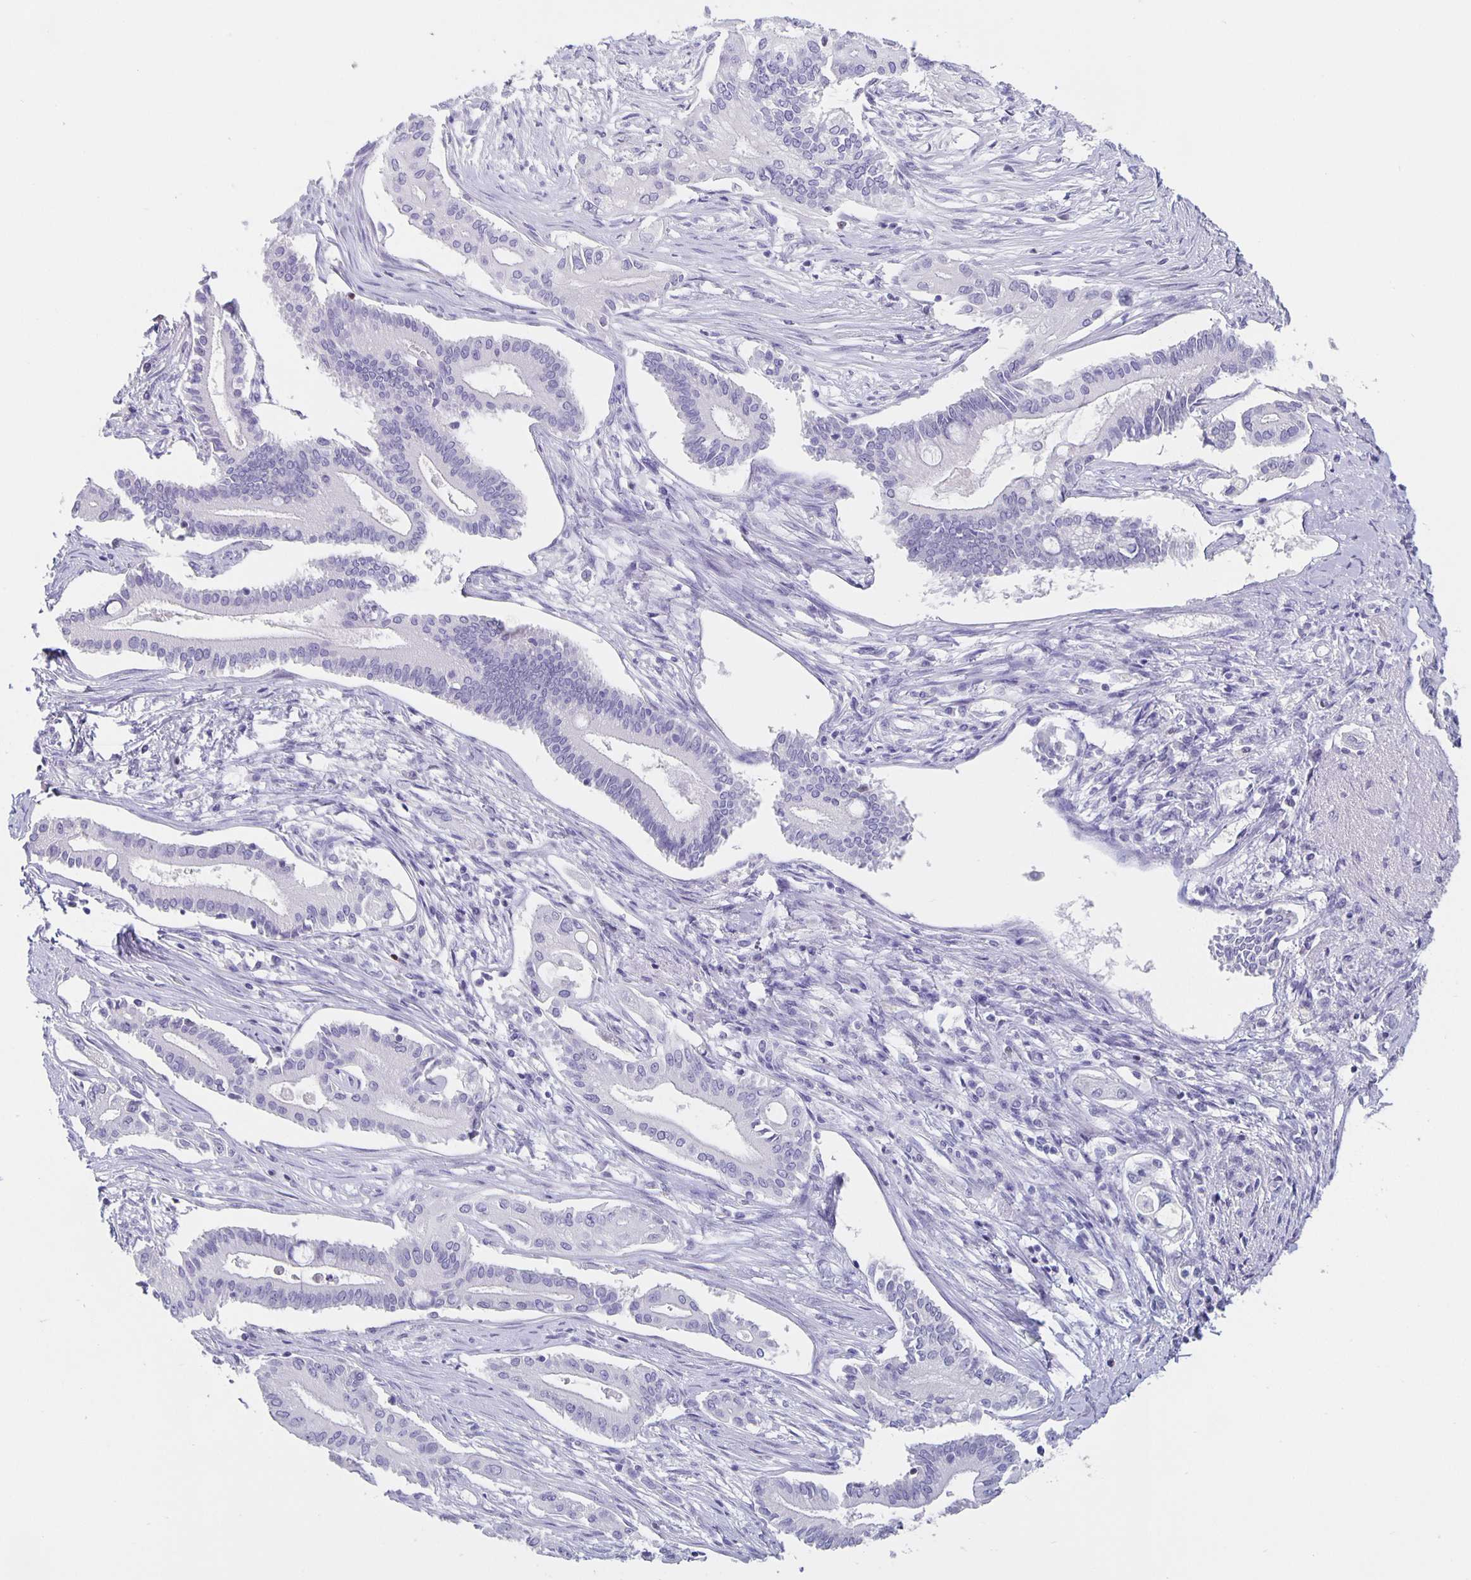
{"staining": {"intensity": "negative", "quantity": "none", "location": "none"}, "tissue": "pancreatic cancer", "cell_type": "Tumor cells", "image_type": "cancer", "snomed": [{"axis": "morphology", "description": "Adenocarcinoma, NOS"}, {"axis": "topography", "description": "Pancreas"}], "caption": "An IHC image of pancreatic adenocarcinoma is shown. There is no staining in tumor cells of pancreatic adenocarcinoma. Brightfield microscopy of immunohistochemistry (IHC) stained with DAB (3,3'-diaminobenzidine) (brown) and hematoxylin (blue), captured at high magnification.", "gene": "SATB2", "patient": {"sex": "female", "age": 68}}